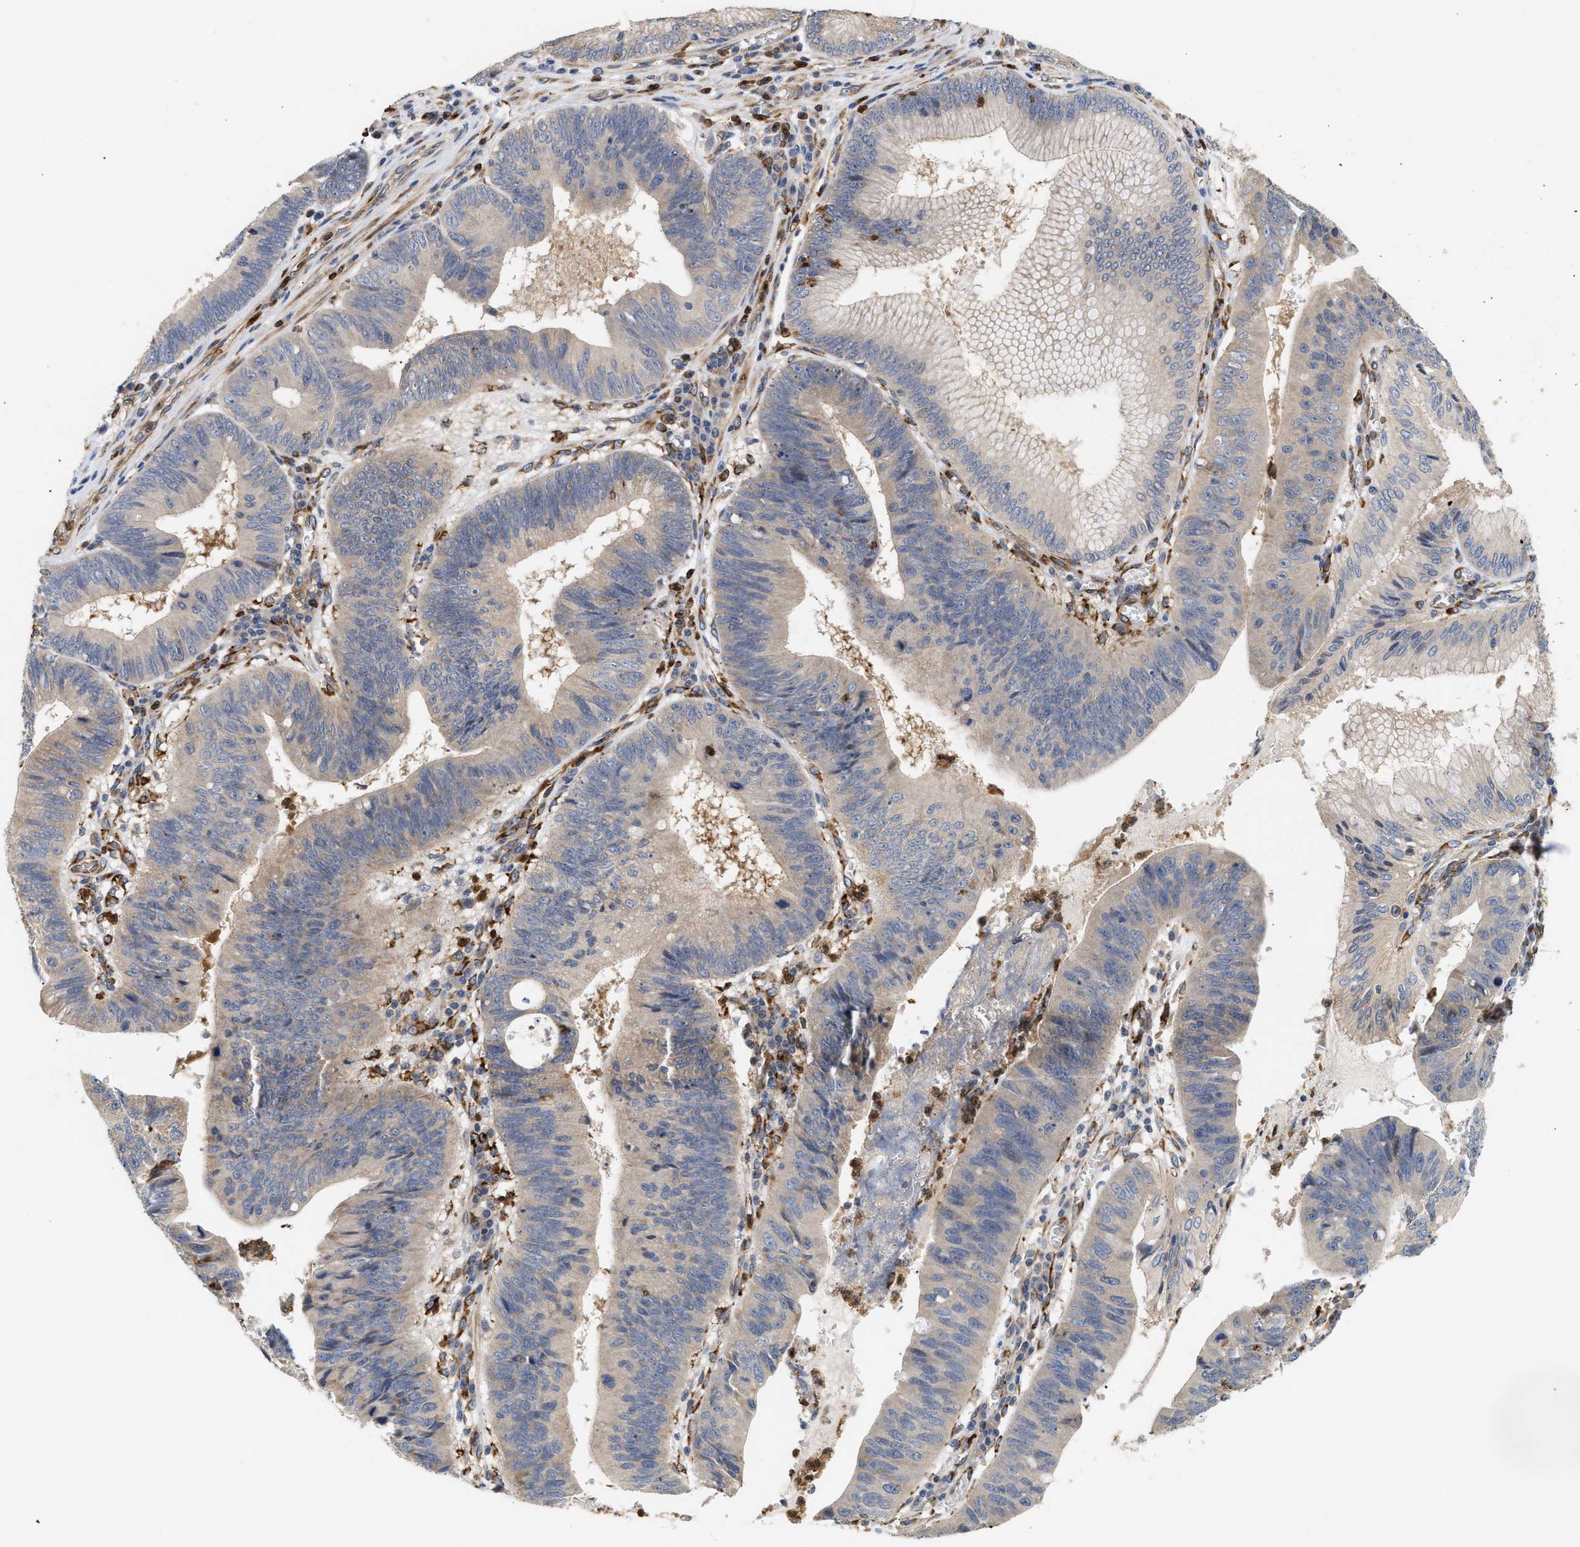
{"staining": {"intensity": "weak", "quantity": "<25%", "location": "cytoplasmic/membranous"}, "tissue": "stomach cancer", "cell_type": "Tumor cells", "image_type": "cancer", "snomed": [{"axis": "morphology", "description": "Adenocarcinoma, NOS"}, {"axis": "topography", "description": "Stomach"}], "caption": "The micrograph demonstrates no staining of tumor cells in stomach adenocarcinoma.", "gene": "PLCD1", "patient": {"sex": "male", "age": 59}}